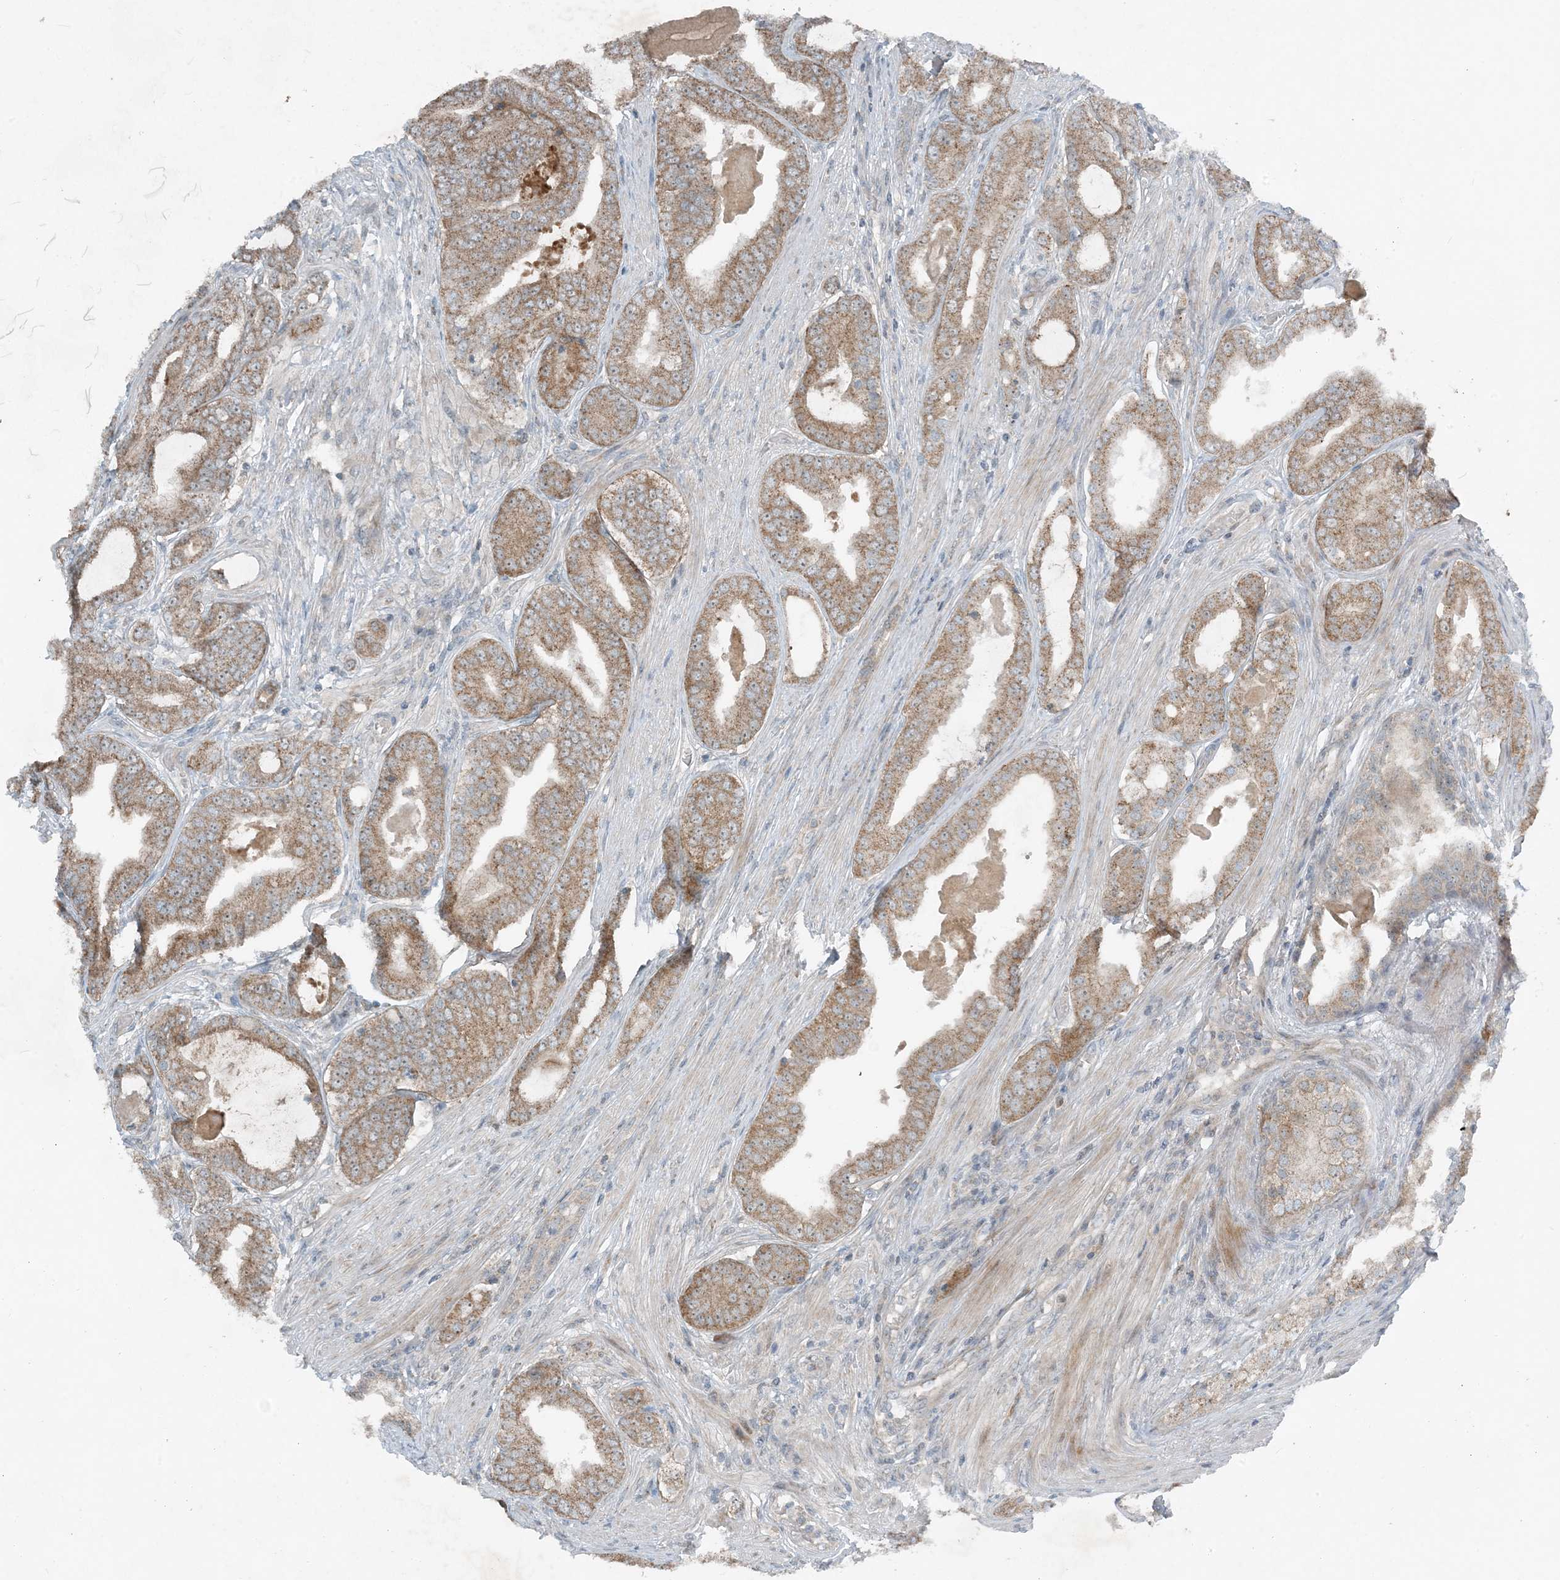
{"staining": {"intensity": "moderate", "quantity": ">75%", "location": "cytoplasmic/membranous"}, "tissue": "prostate cancer", "cell_type": "Tumor cells", "image_type": "cancer", "snomed": [{"axis": "morphology", "description": "Adenocarcinoma, High grade"}, {"axis": "topography", "description": "Prostate"}], "caption": "Human prostate adenocarcinoma (high-grade) stained with a brown dye demonstrates moderate cytoplasmic/membranous positive positivity in approximately >75% of tumor cells.", "gene": "MITD1", "patient": {"sex": "male", "age": 60}}